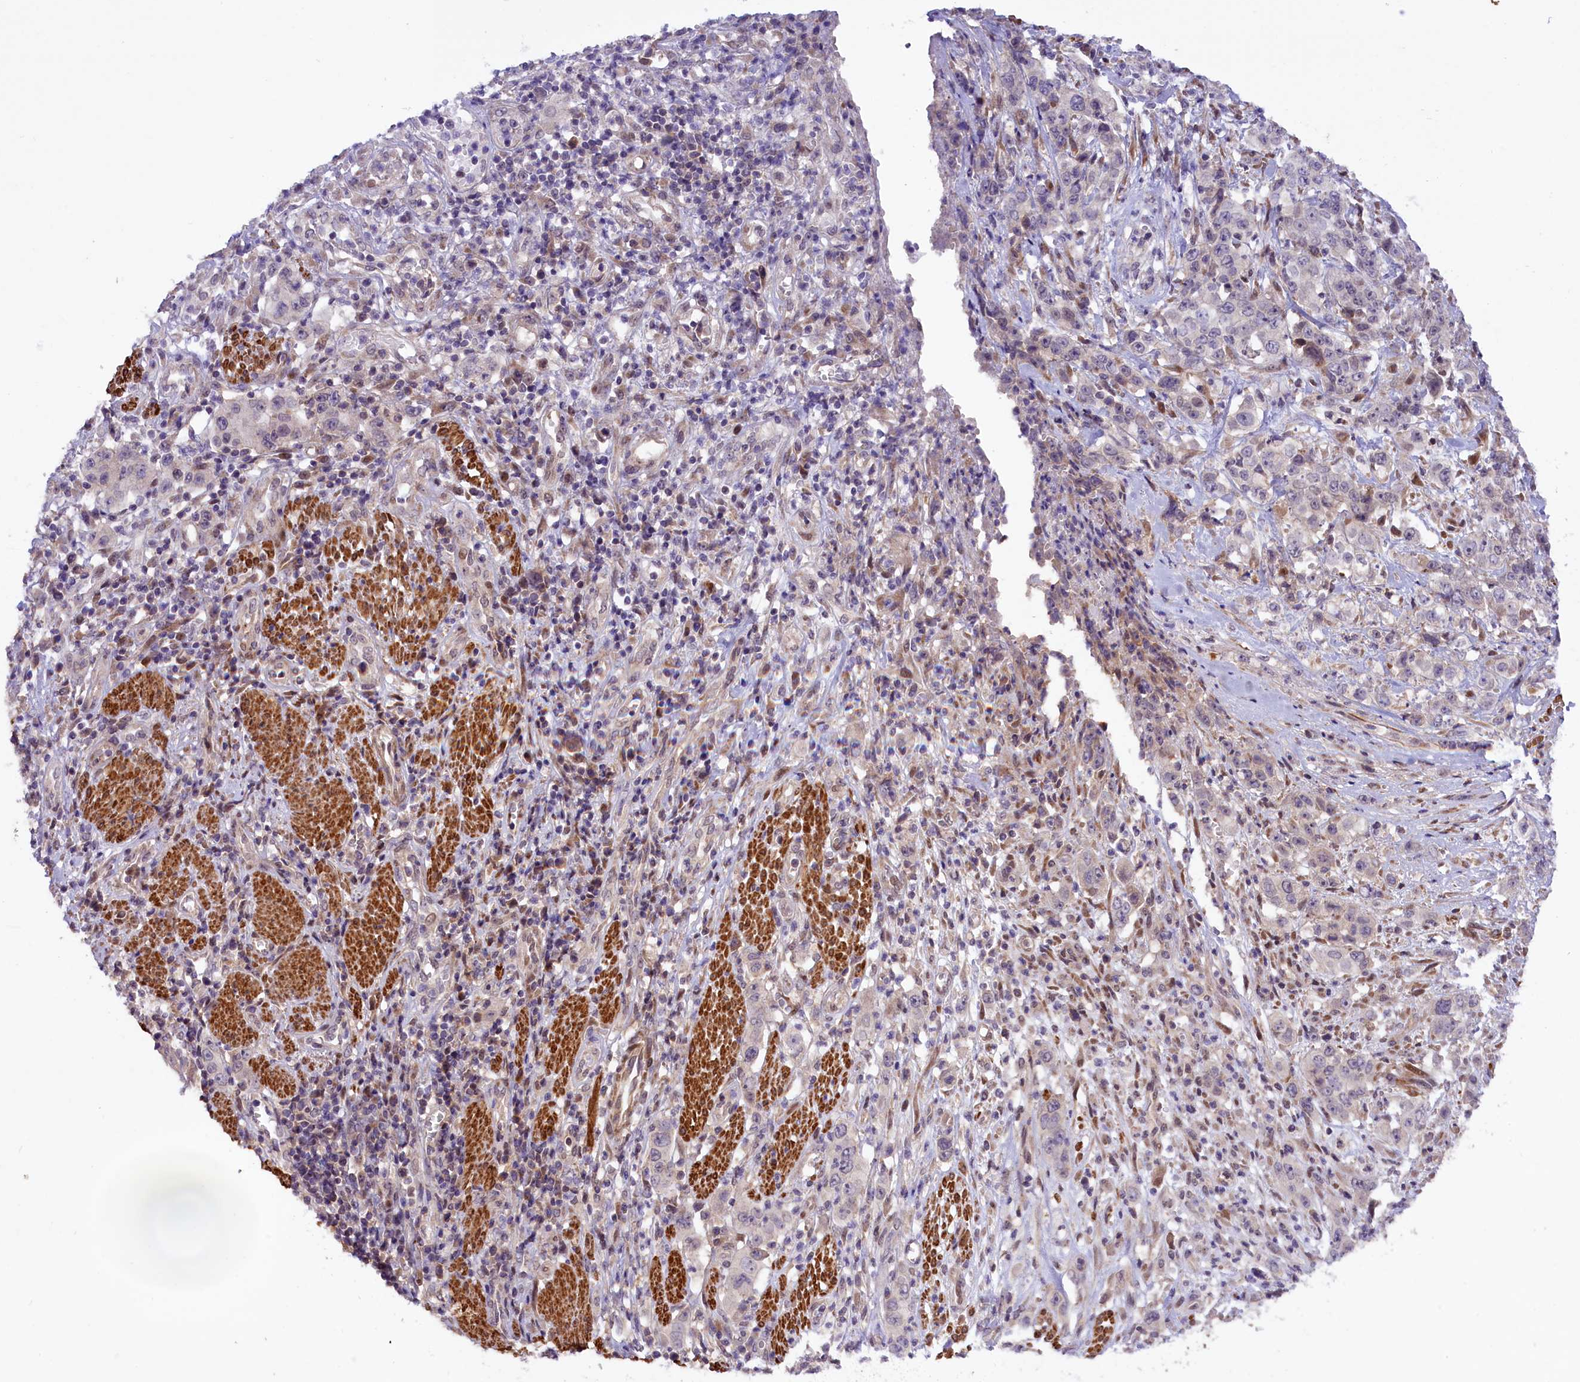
{"staining": {"intensity": "negative", "quantity": "none", "location": "none"}, "tissue": "stomach cancer", "cell_type": "Tumor cells", "image_type": "cancer", "snomed": [{"axis": "morphology", "description": "Adenocarcinoma, NOS"}, {"axis": "topography", "description": "Stomach, upper"}], "caption": "Tumor cells are negative for brown protein staining in stomach cancer.", "gene": "HDAC5", "patient": {"sex": "male", "age": 62}}